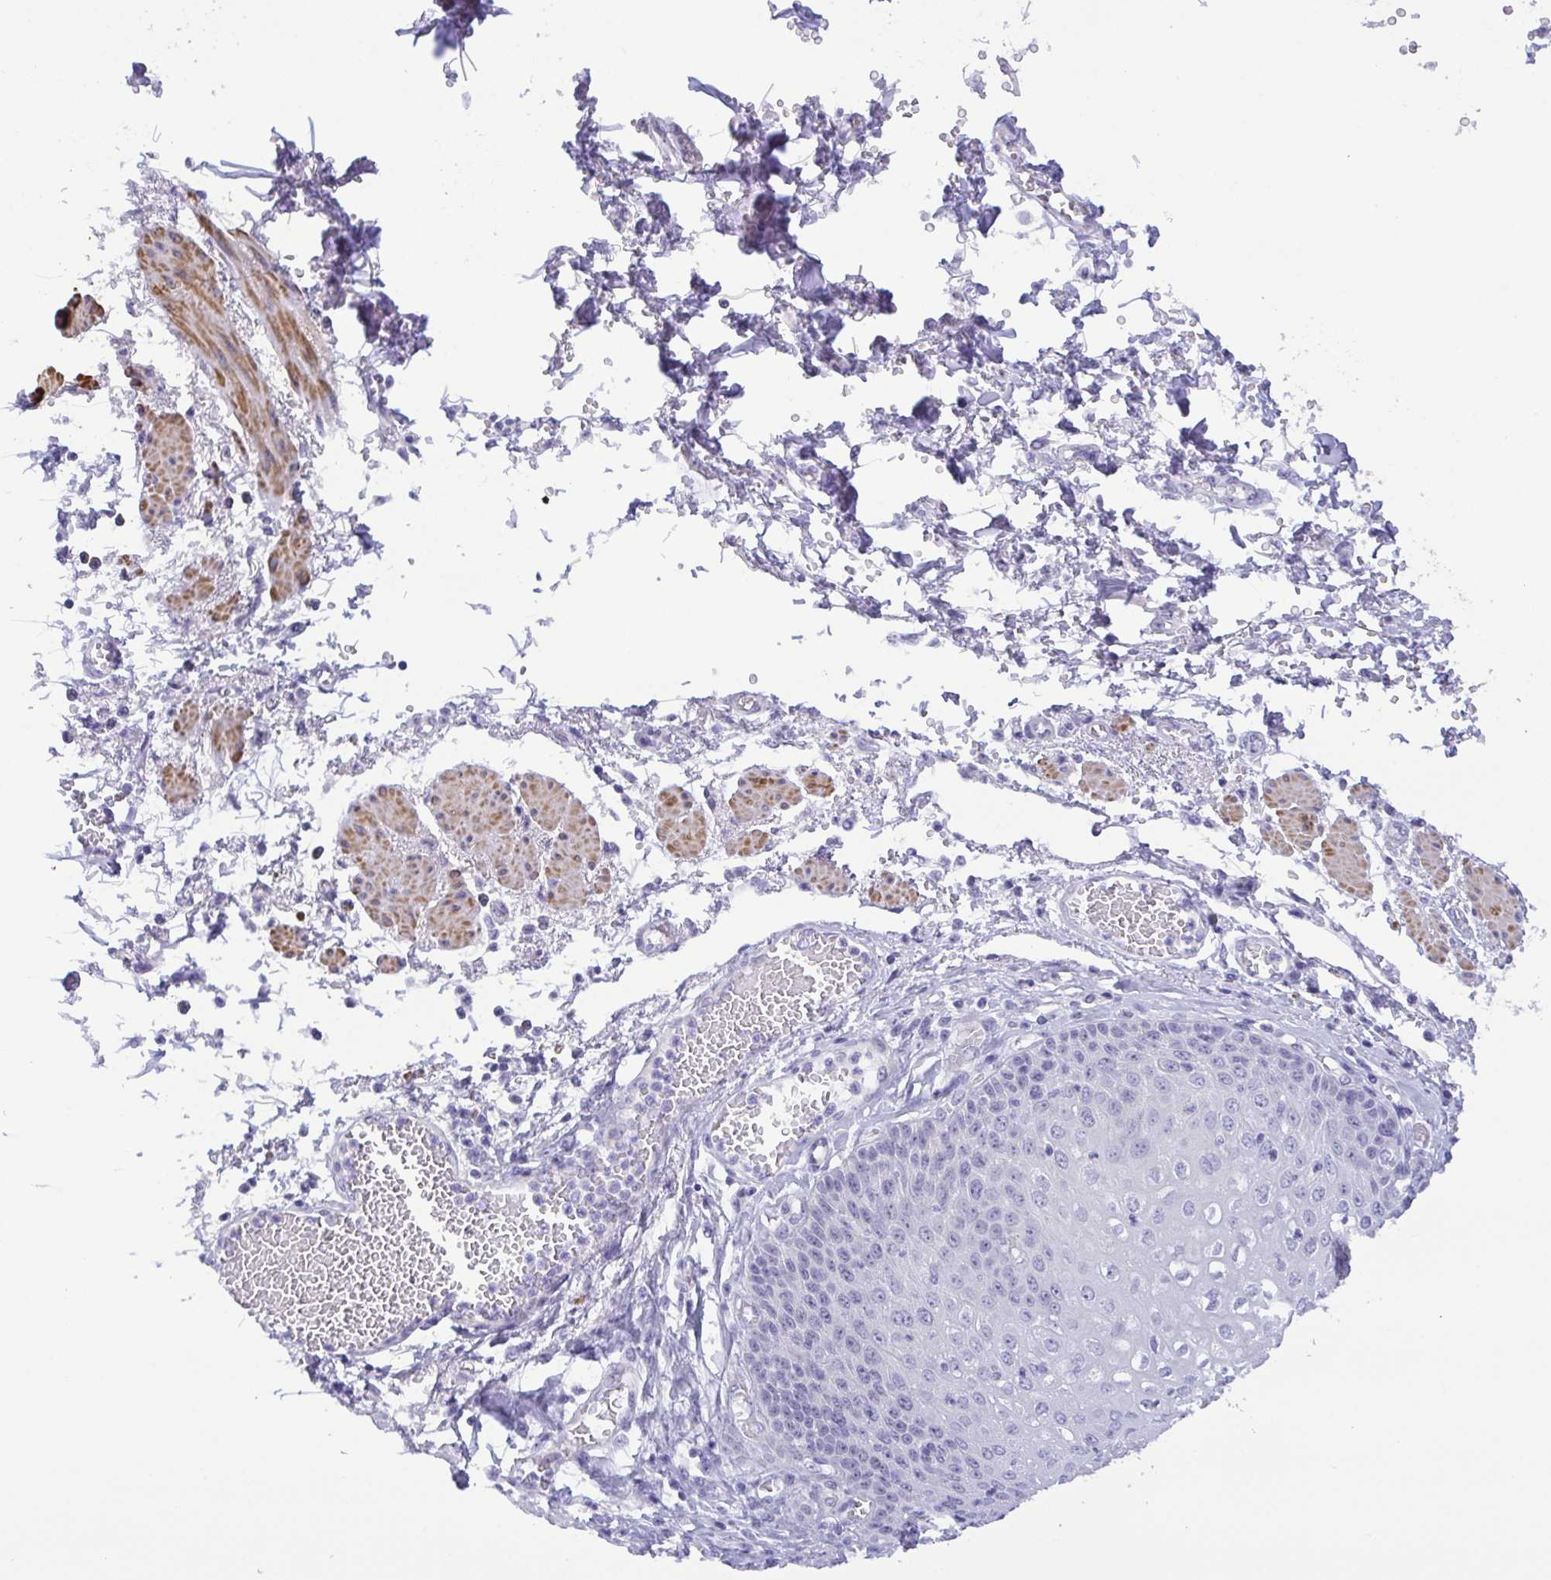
{"staining": {"intensity": "negative", "quantity": "none", "location": "none"}, "tissue": "esophagus", "cell_type": "Squamous epithelial cells", "image_type": "normal", "snomed": [{"axis": "morphology", "description": "Normal tissue, NOS"}, {"axis": "morphology", "description": "Adenocarcinoma, NOS"}, {"axis": "topography", "description": "Esophagus"}], "caption": "High power microscopy image of an immunohistochemistry histopathology image of benign esophagus, revealing no significant positivity in squamous epithelial cells. (DAB (3,3'-diaminobenzidine) immunohistochemistry (IHC) with hematoxylin counter stain).", "gene": "MYL7", "patient": {"sex": "male", "age": 81}}